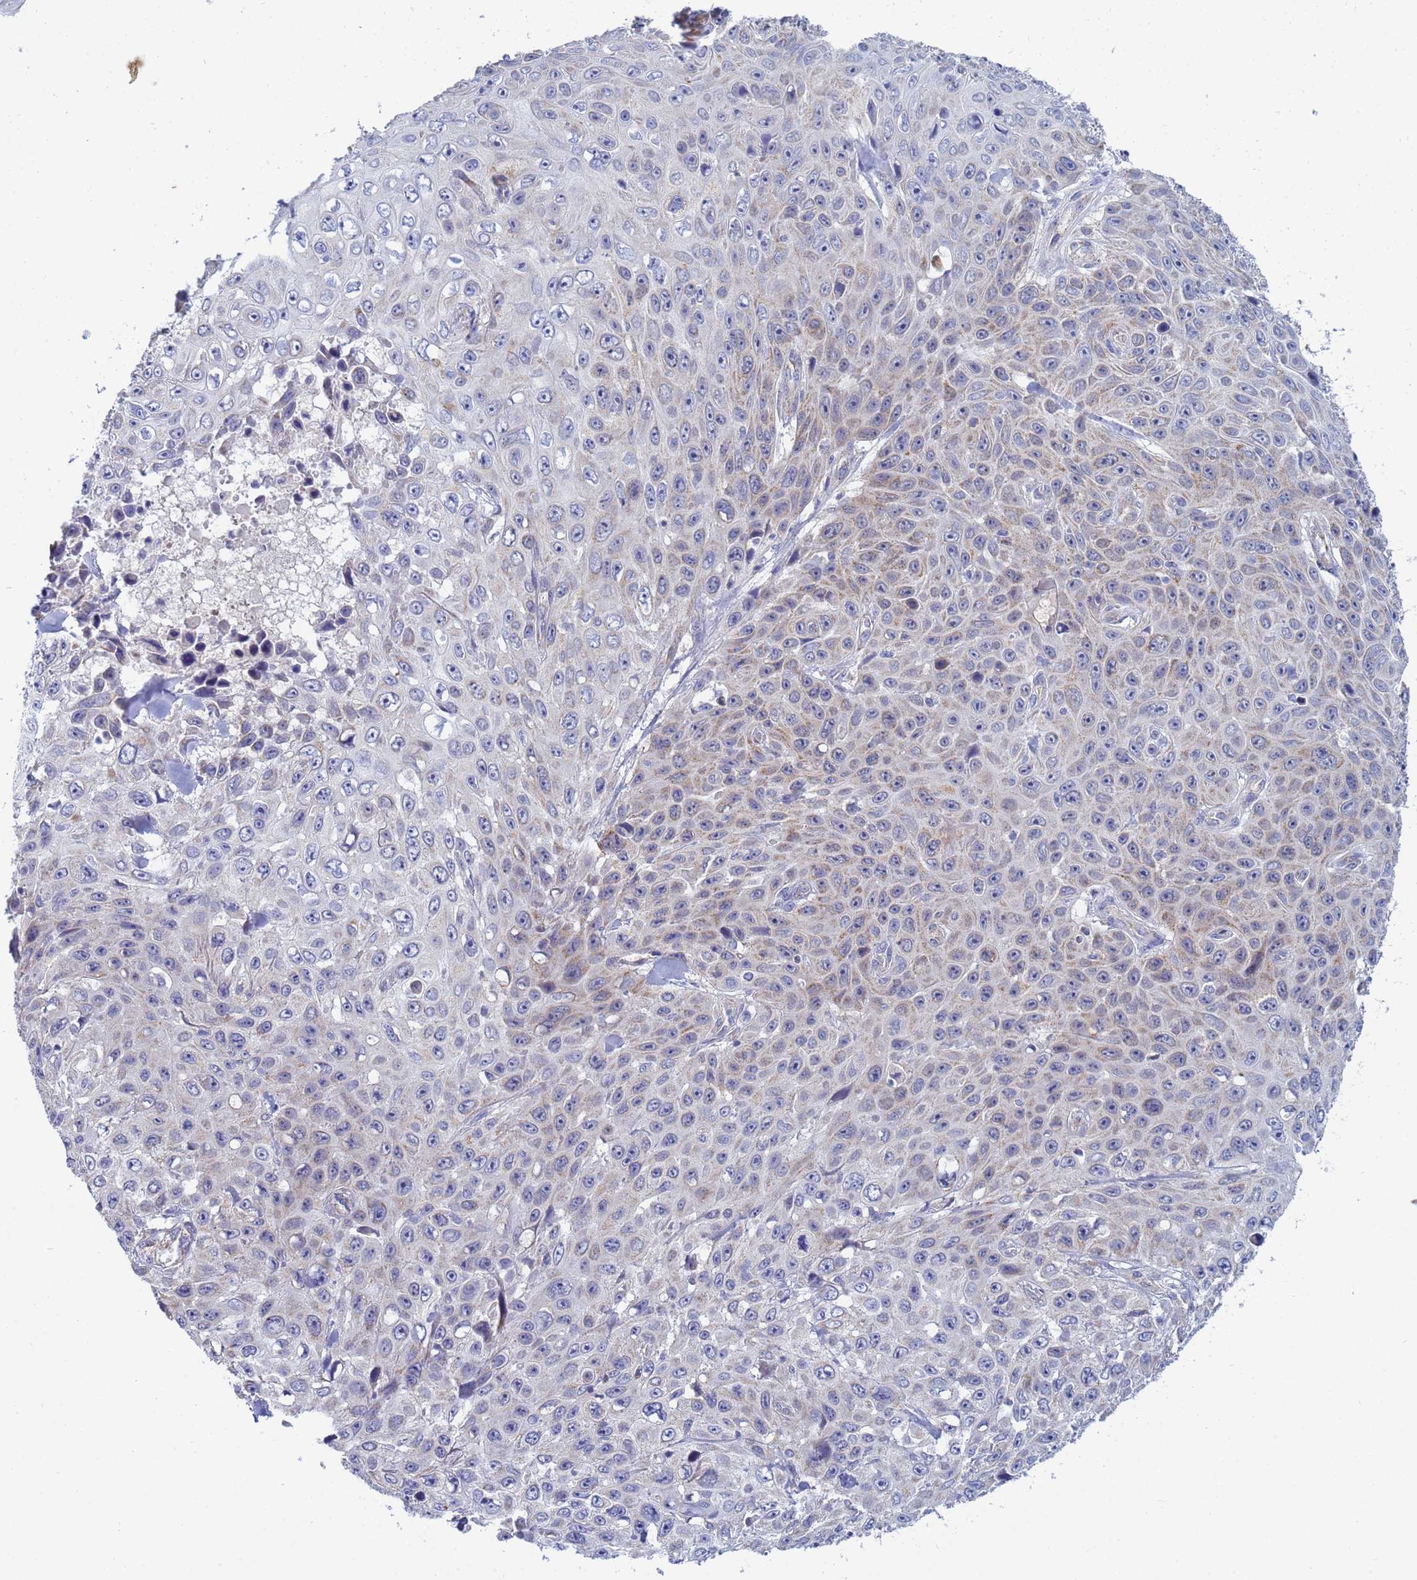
{"staining": {"intensity": "weak", "quantity": "<25%", "location": "cytoplasmic/membranous"}, "tissue": "skin cancer", "cell_type": "Tumor cells", "image_type": "cancer", "snomed": [{"axis": "morphology", "description": "Squamous cell carcinoma, NOS"}, {"axis": "topography", "description": "Skin"}], "caption": "A high-resolution photomicrograph shows immunohistochemistry (IHC) staining of skin cancer, which shows no significant expression in tumor cells.", "gene": "SDR39U1", "patient": {"sex": "male", "age": 82}}